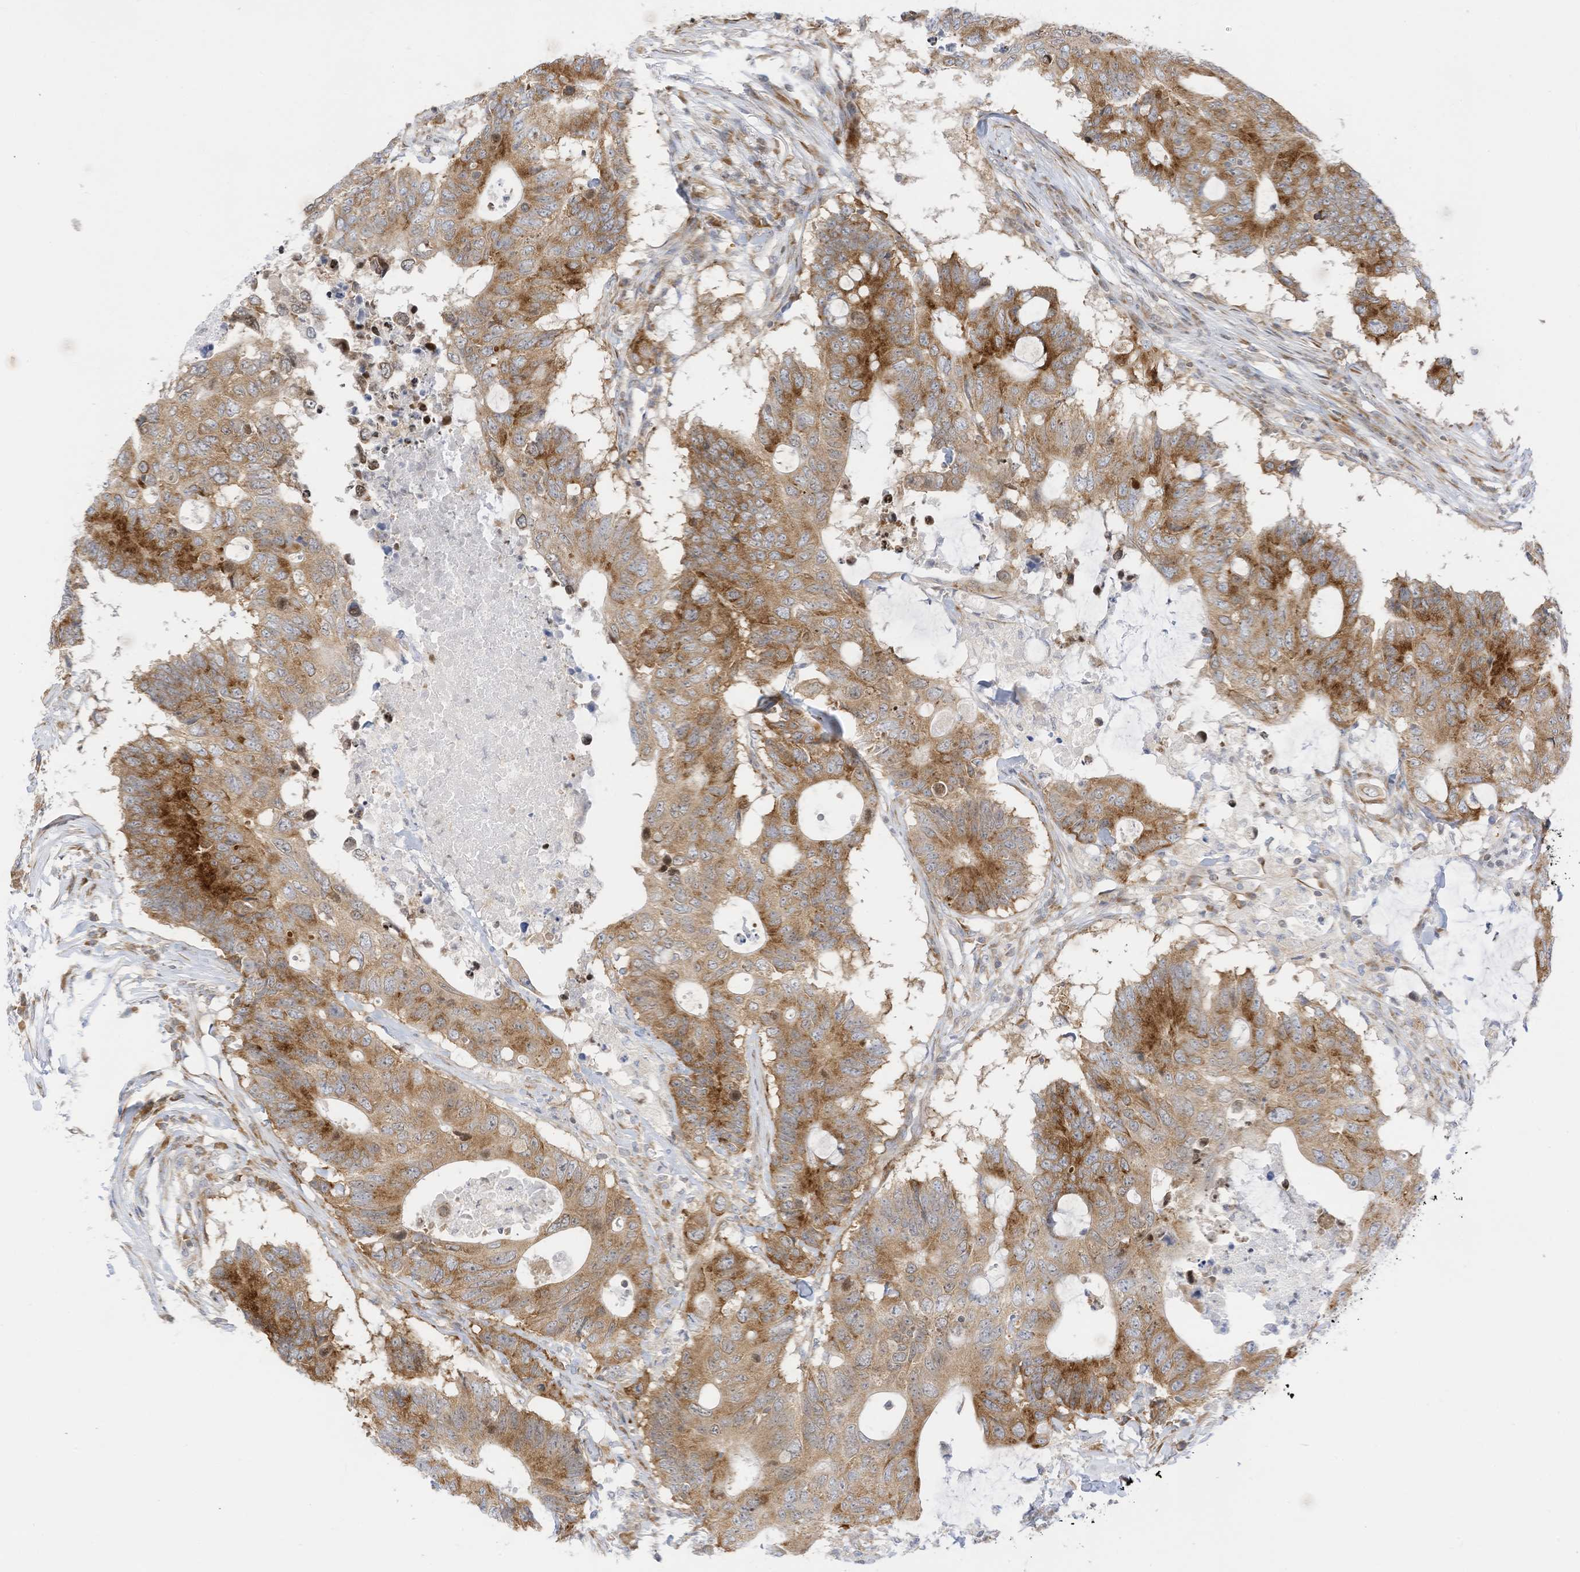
{"staining": {"intensity": "moderate", "quantity": ">75%", "location": "cytoplasmic/membranous"}, "tissue": "colorectal cancer", "cell_type": "Tumor cells", "image_type": "cancer", "snomed": [{"axis": "morphology", "description": "Adenocarcinoma, NOS"}, {"axis": "topography", "description": "Colon"}], "caption": "A micrograph of human colorectal cancer (adenocarcinoma) stained for a protein displays moderate cytoplasmic/membranous brown staining in tumor cells. The protein is shown in brown color, while the nuclei are stained blue.", "gene": "EDF1", "patient": {"sex": "male", "age": 71}}